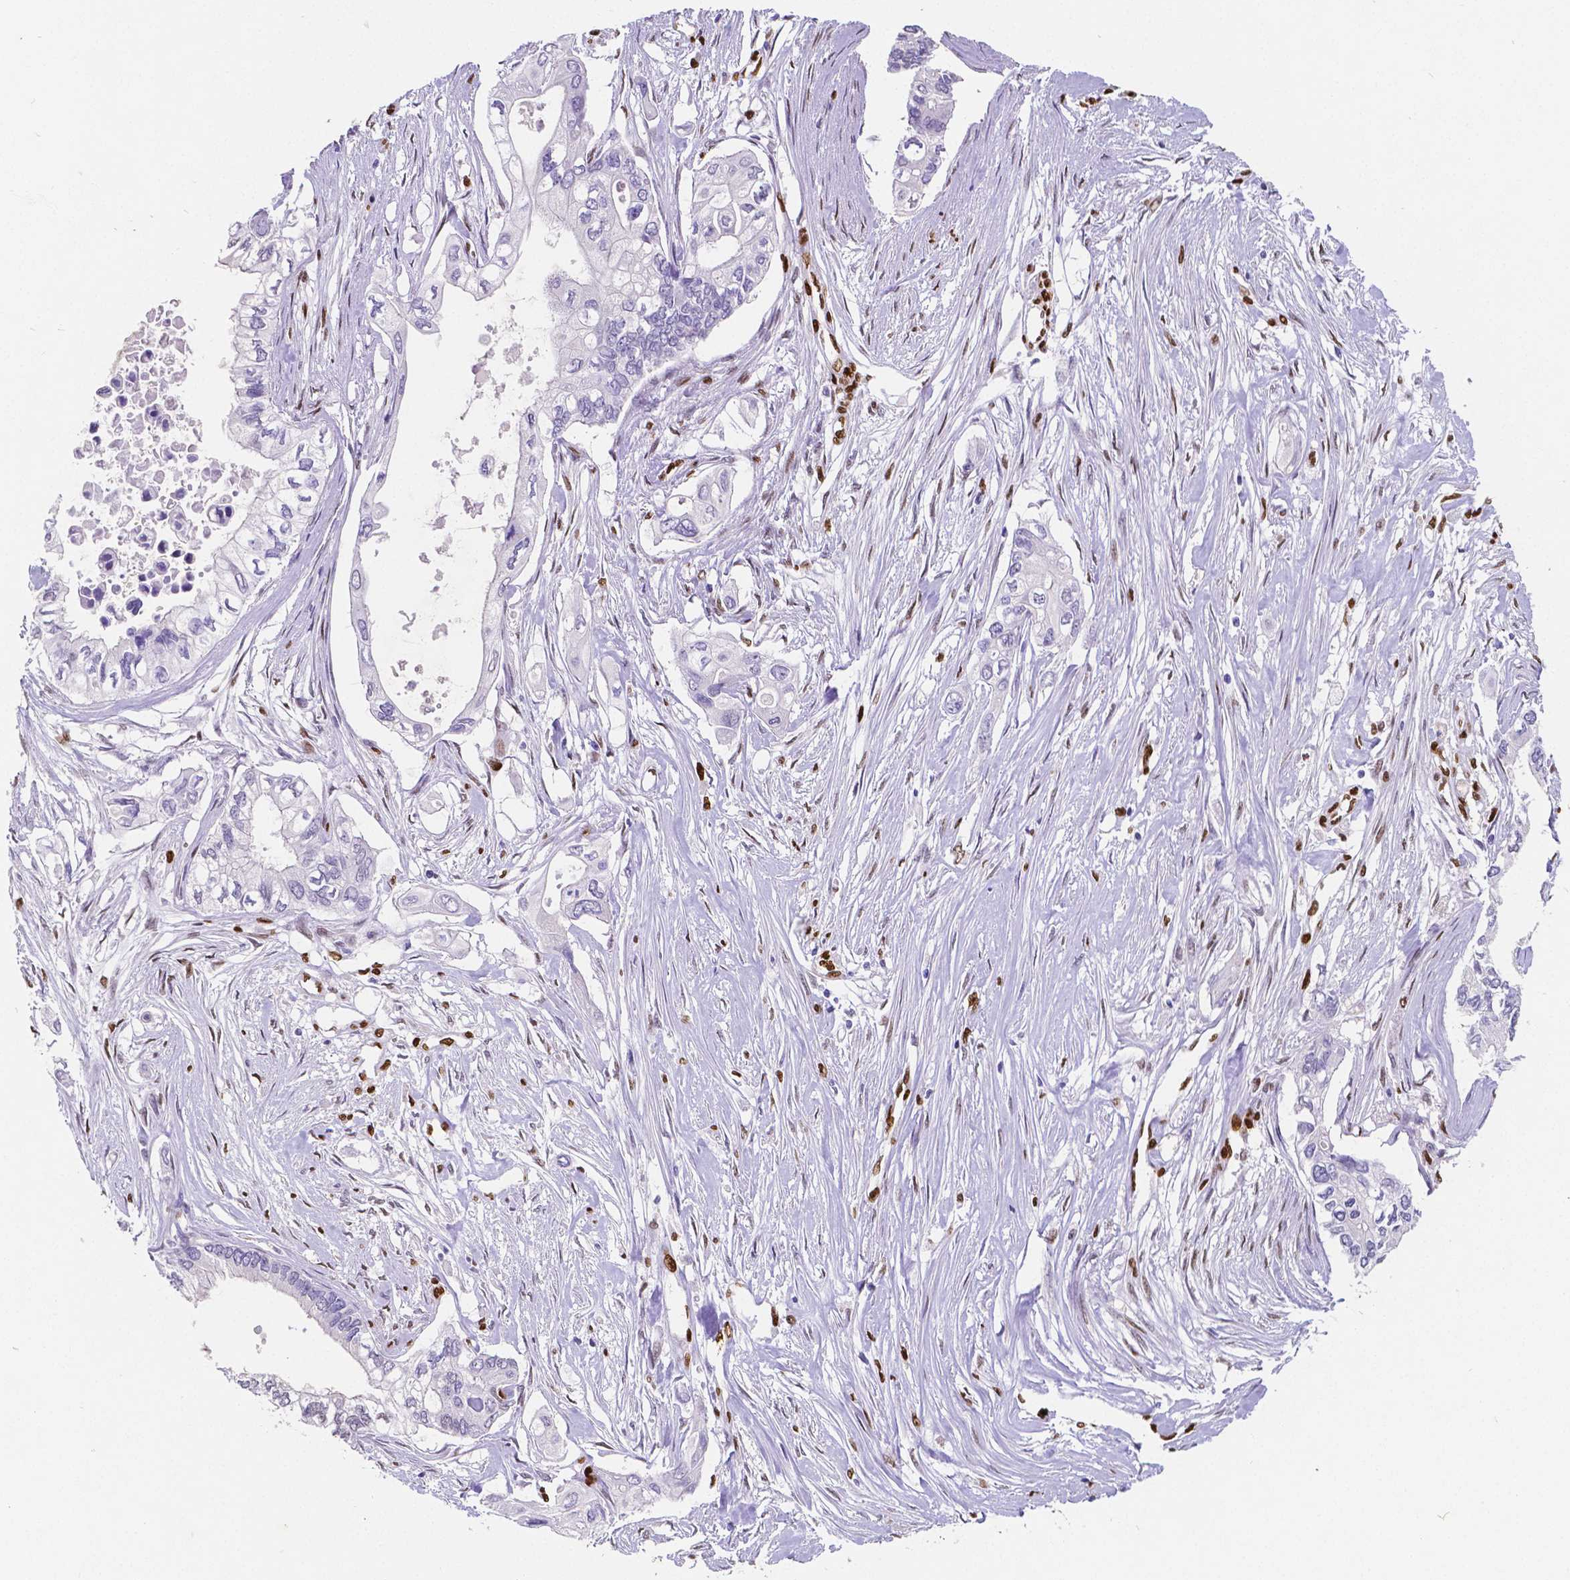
{"staining": {"intensity": "negative", "quantity": "none", "location": "none"}, "tissue": "pancreatic cancer", "cell_type": "Tumor cells", "image_type": "cancer", "snomed": [{"axis": "morphology", "description": "Adenocarcinoma, NOS"}, {"axis": "topography", "description": "Pancreas"}], "caption": "Tumor cells are negative for protein expression in human pancreatic cancer (adenocarcinoma).", "gene": "MEF2C", "patient": {"sex": "female", "age": 63}}